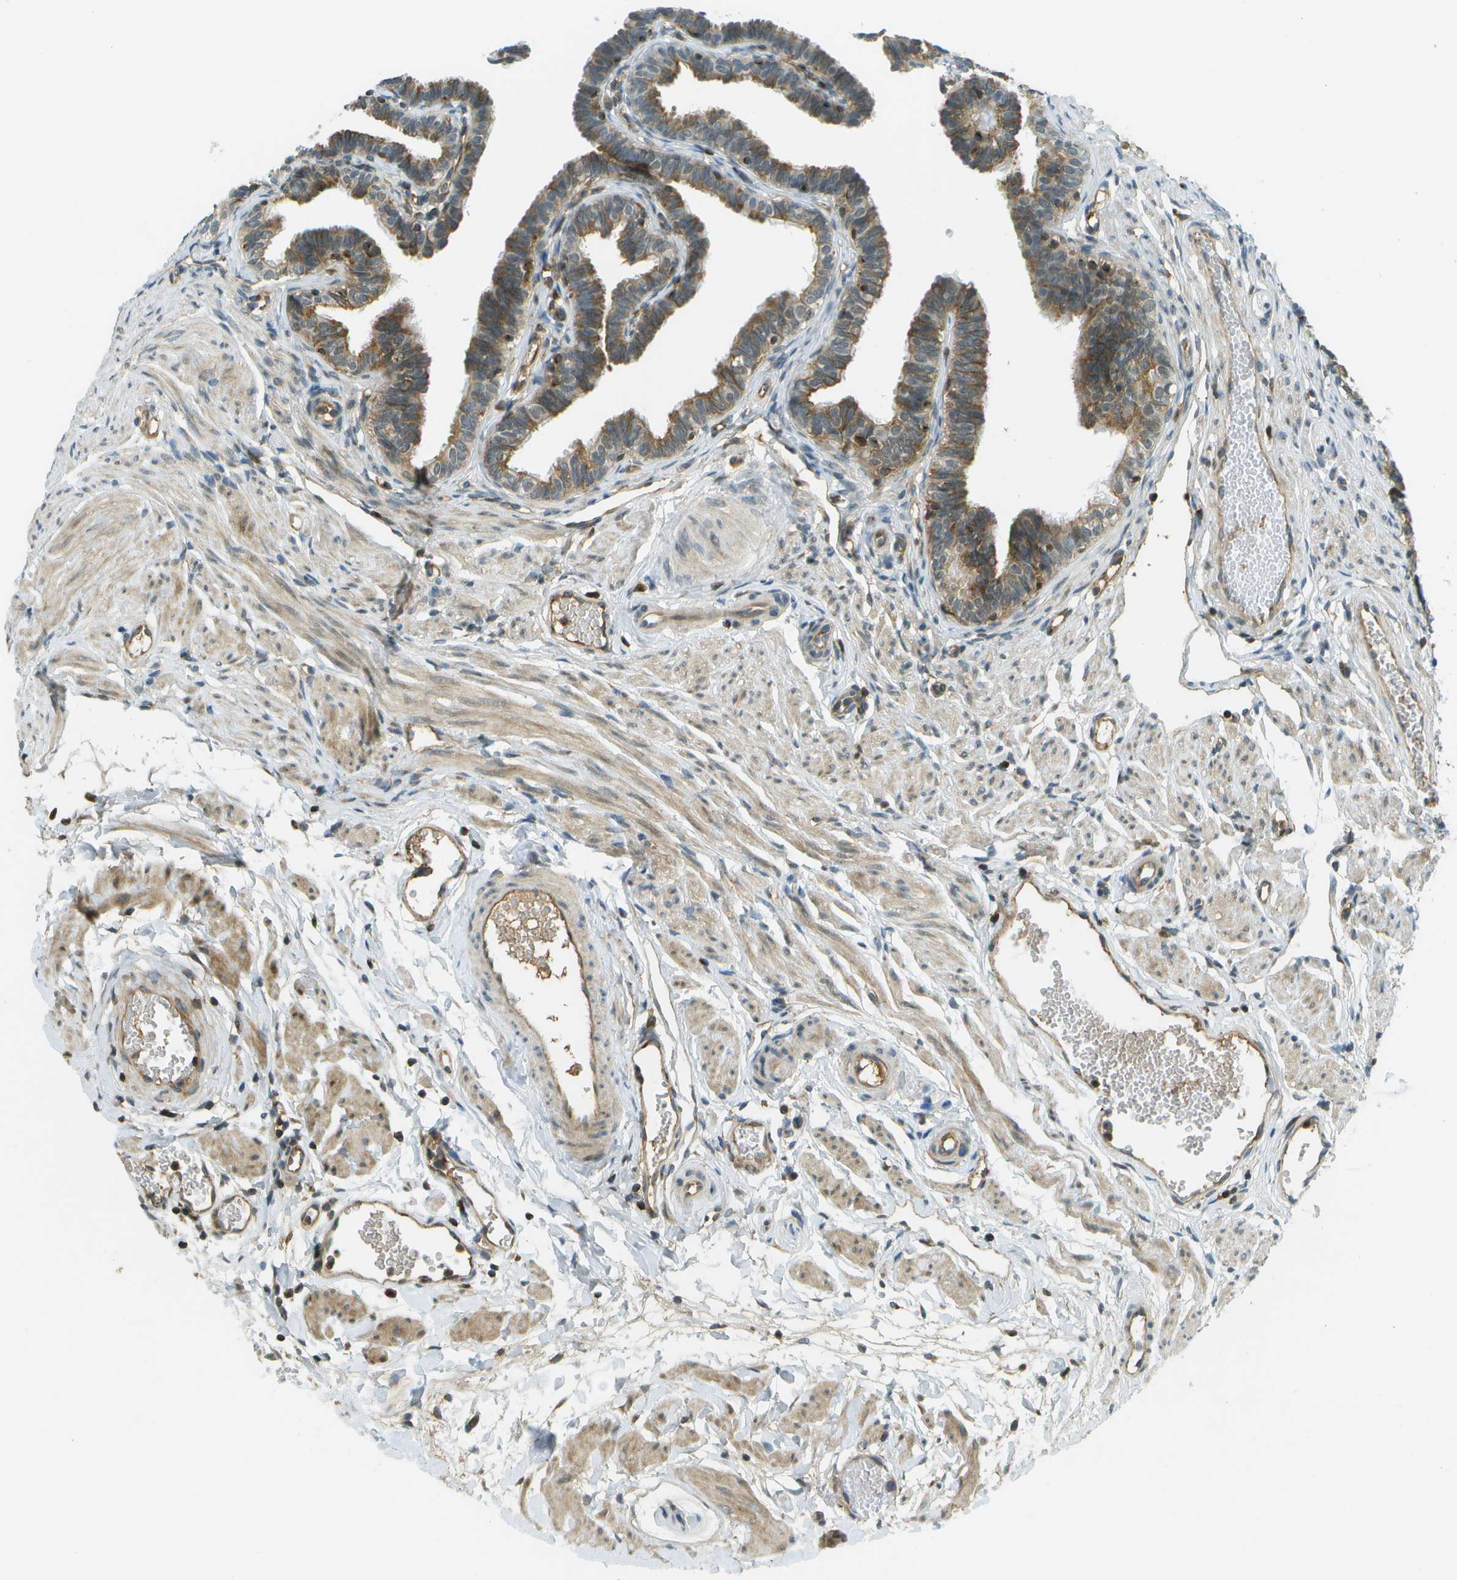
{"staining": {"intensity": "moderate", "quantity": ">75%", "location": "cytoplasmic/membranous"}, "tissue": "fallopian tube", "cell_type": "Glandular cells", "image_type": "normal", "snomed": [{"axis": "morphology", "description": "Normal tissue, NOS"}, {"axis": "topography", "description": "Fallopian tube"}, {"axis": "topography", "description": "Ovary"}], "caption": "This photomicrograph exhibits immunohistochemistry (IHC) staining of normal human fallopian tube, with medium moderate cytoplasmic/membranous positivity in approximately >75% of glandular cells.", "gene": "TMTC1", "patient": {"sex": "female", "age": 23}}